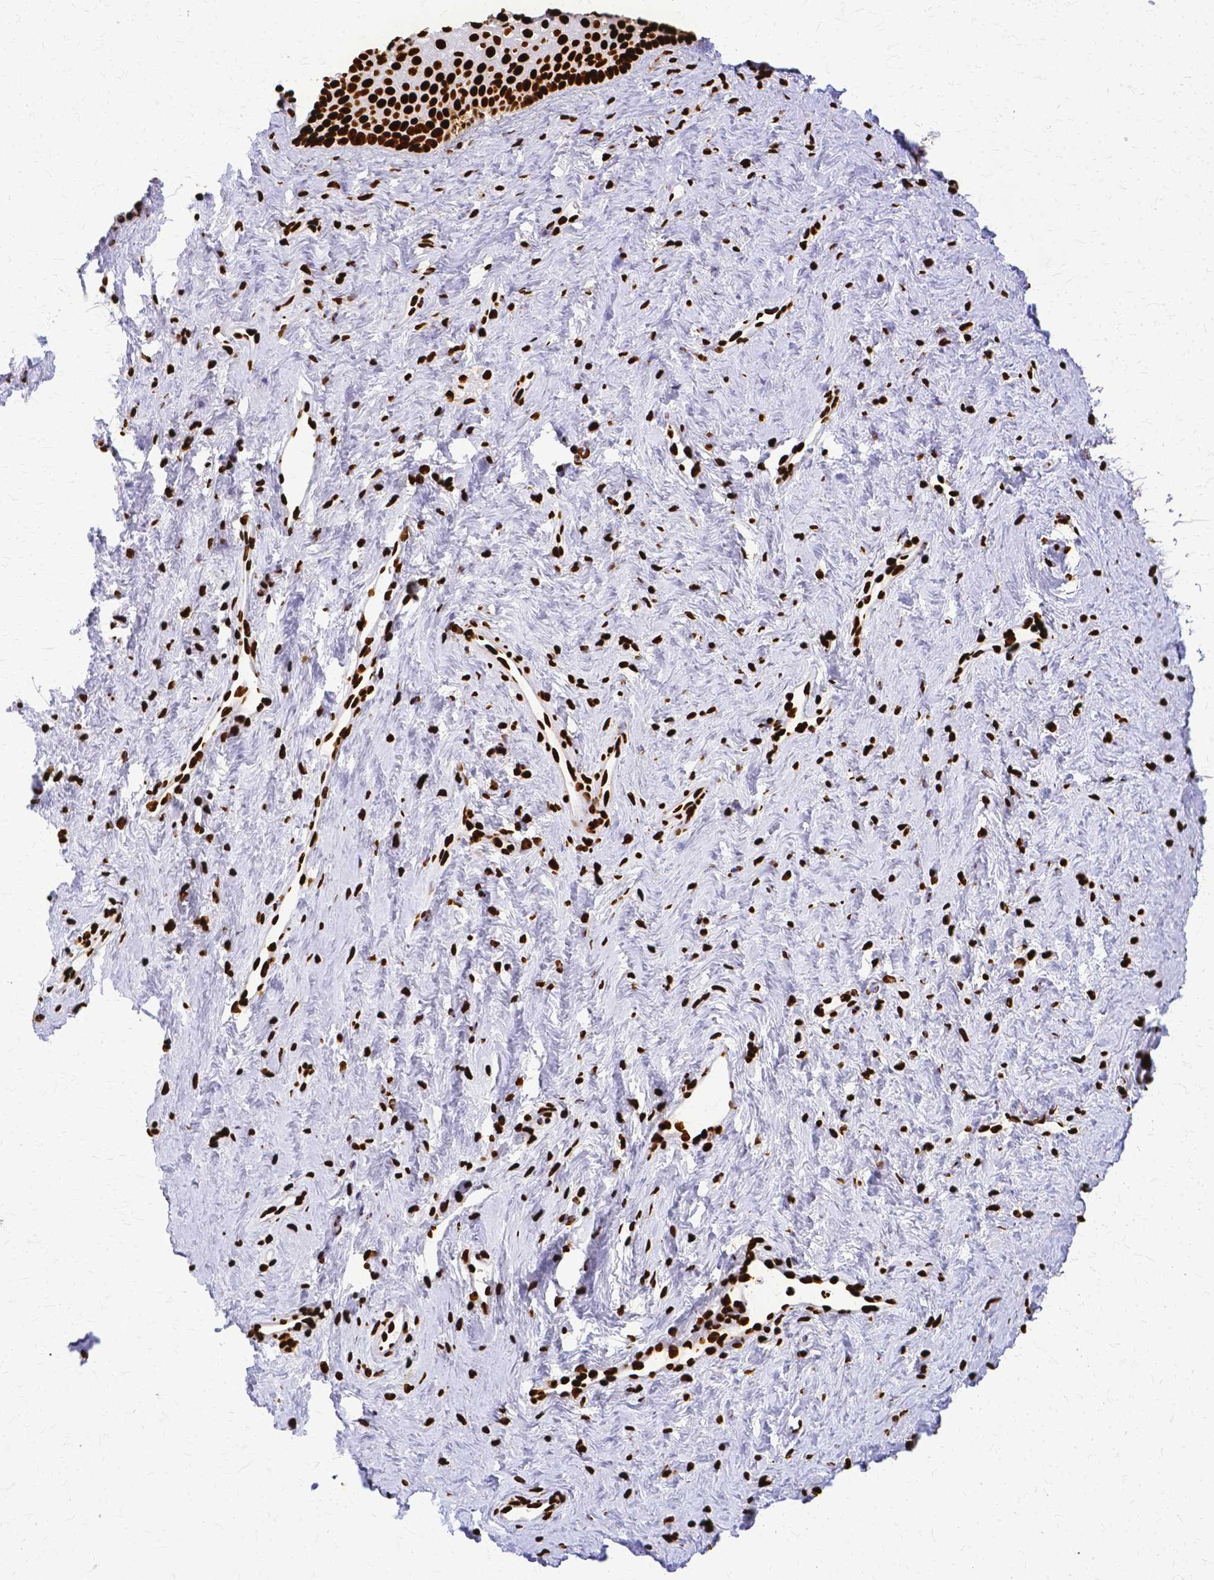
{"staining": {"intensity": "strong", "quantity": ">75%", "location": "nuclear"}, "tissue": "vagina", "cell_type": "Squamous epithelial cells", "image_type": "normal", "snomed": [{"axis": "morphology", "description": "Normal tissue, NOS"}, {"axis": "topography", "description": "Vagina"}], "caption": "Immunohistochemical staining of benign human vagina reveals high levels of strong nuclear staining in about >75% of squamous epithelial cells.", "gene": "SFPQ", "patient": {"sex": "female", "age": 45}}